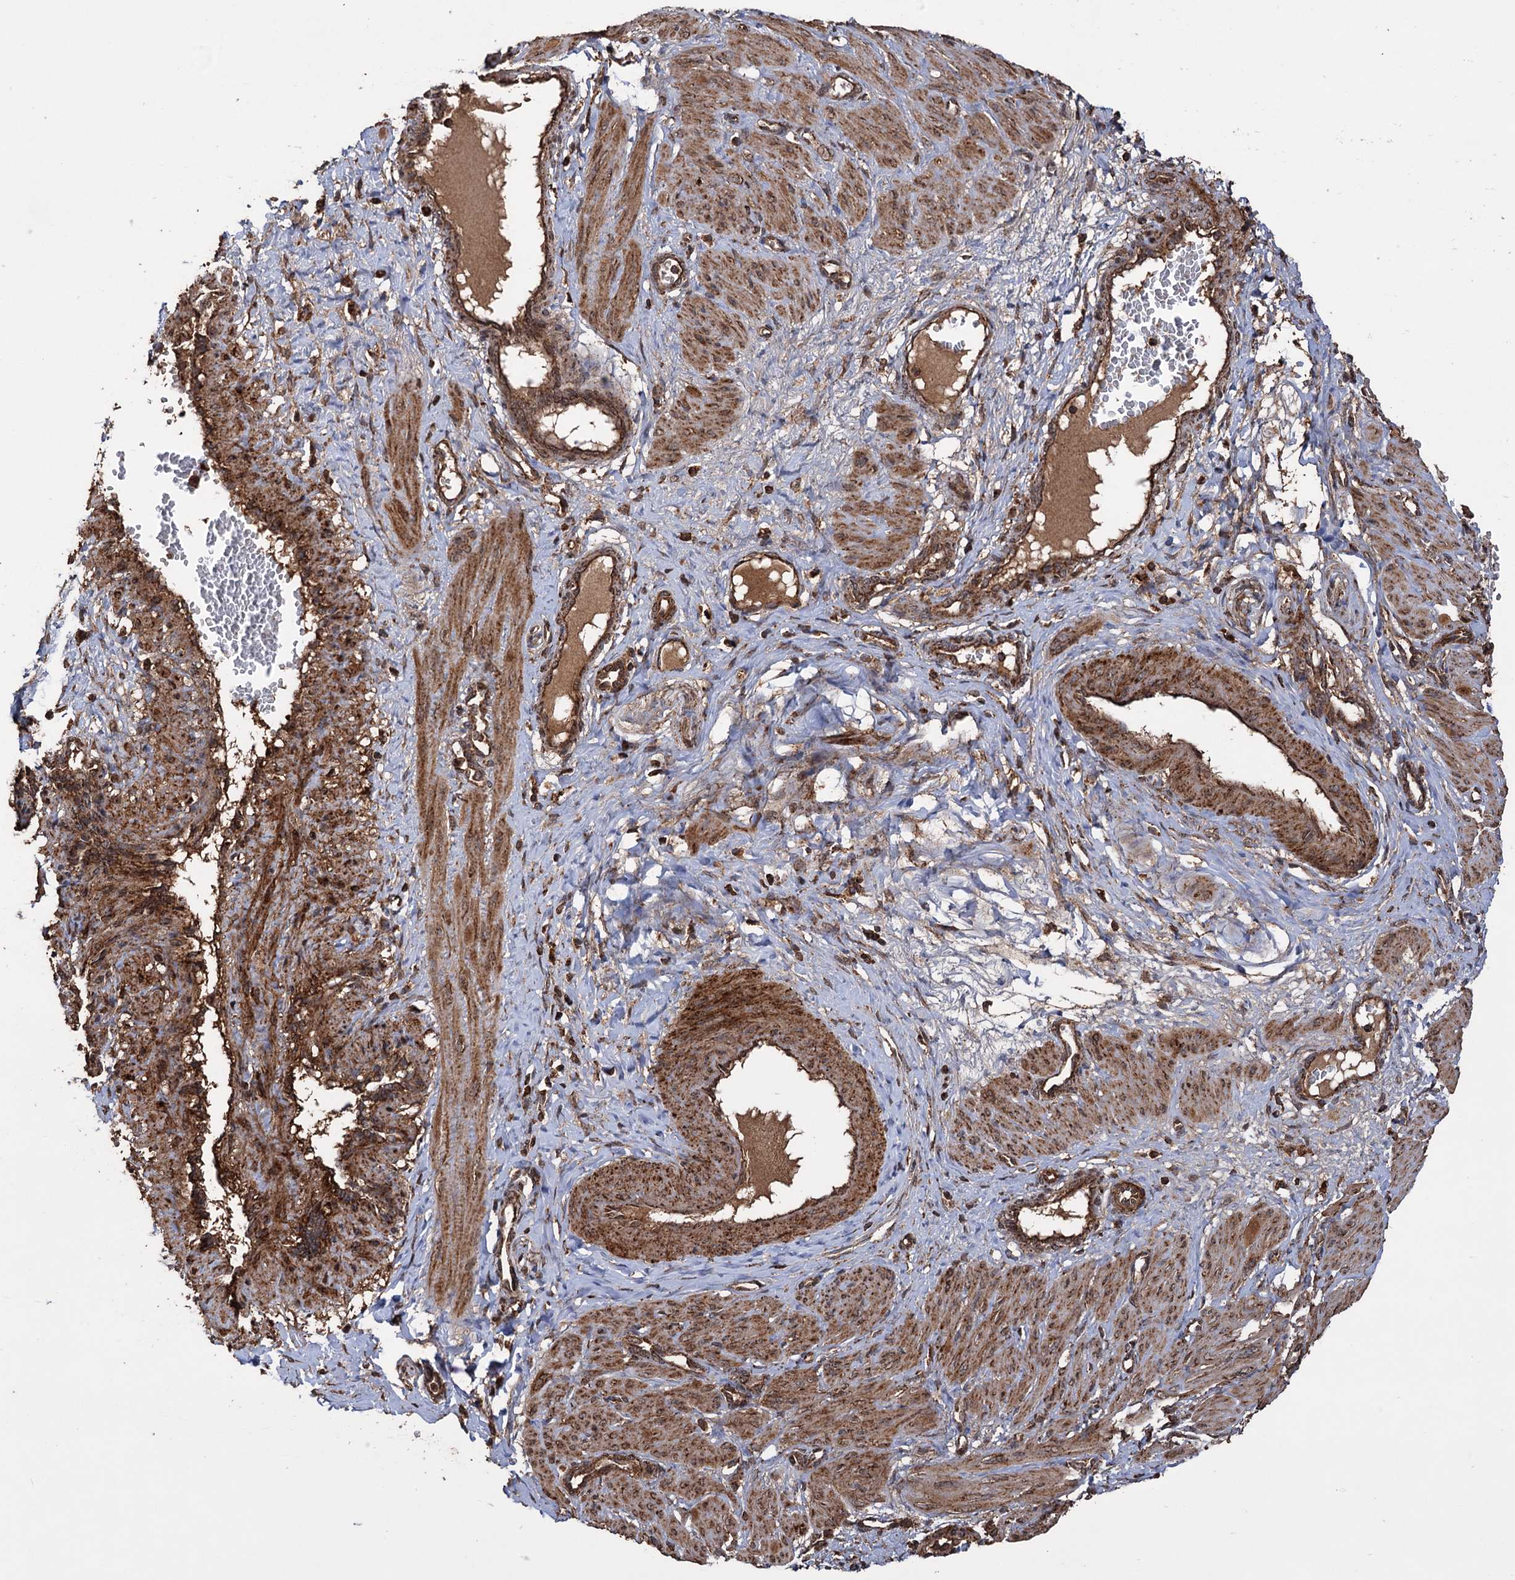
{"staining": {"intensity": "moderate", "quantity": ">75%", "location": "cytoplasmic/membranous"}, "tissue": "smooth muscle", "cell_type": "Smooth muscle cells", "image_type": "normal", "snomed": [{"axis": "morphology", "description": "Normal tissue, NOS"}, {"axis": "topography", "description": "Endometrium"}], "caption": "This histopathology image reveals immunohistochemistry (IHC) staining of unremarkable human smooth muscle, with medium moderate cytoplasmic/membranous expression in approximately >75% of smooth muscle cells.", "gene": "IPO4", "patient": {"sex": "female", "age": 33}}